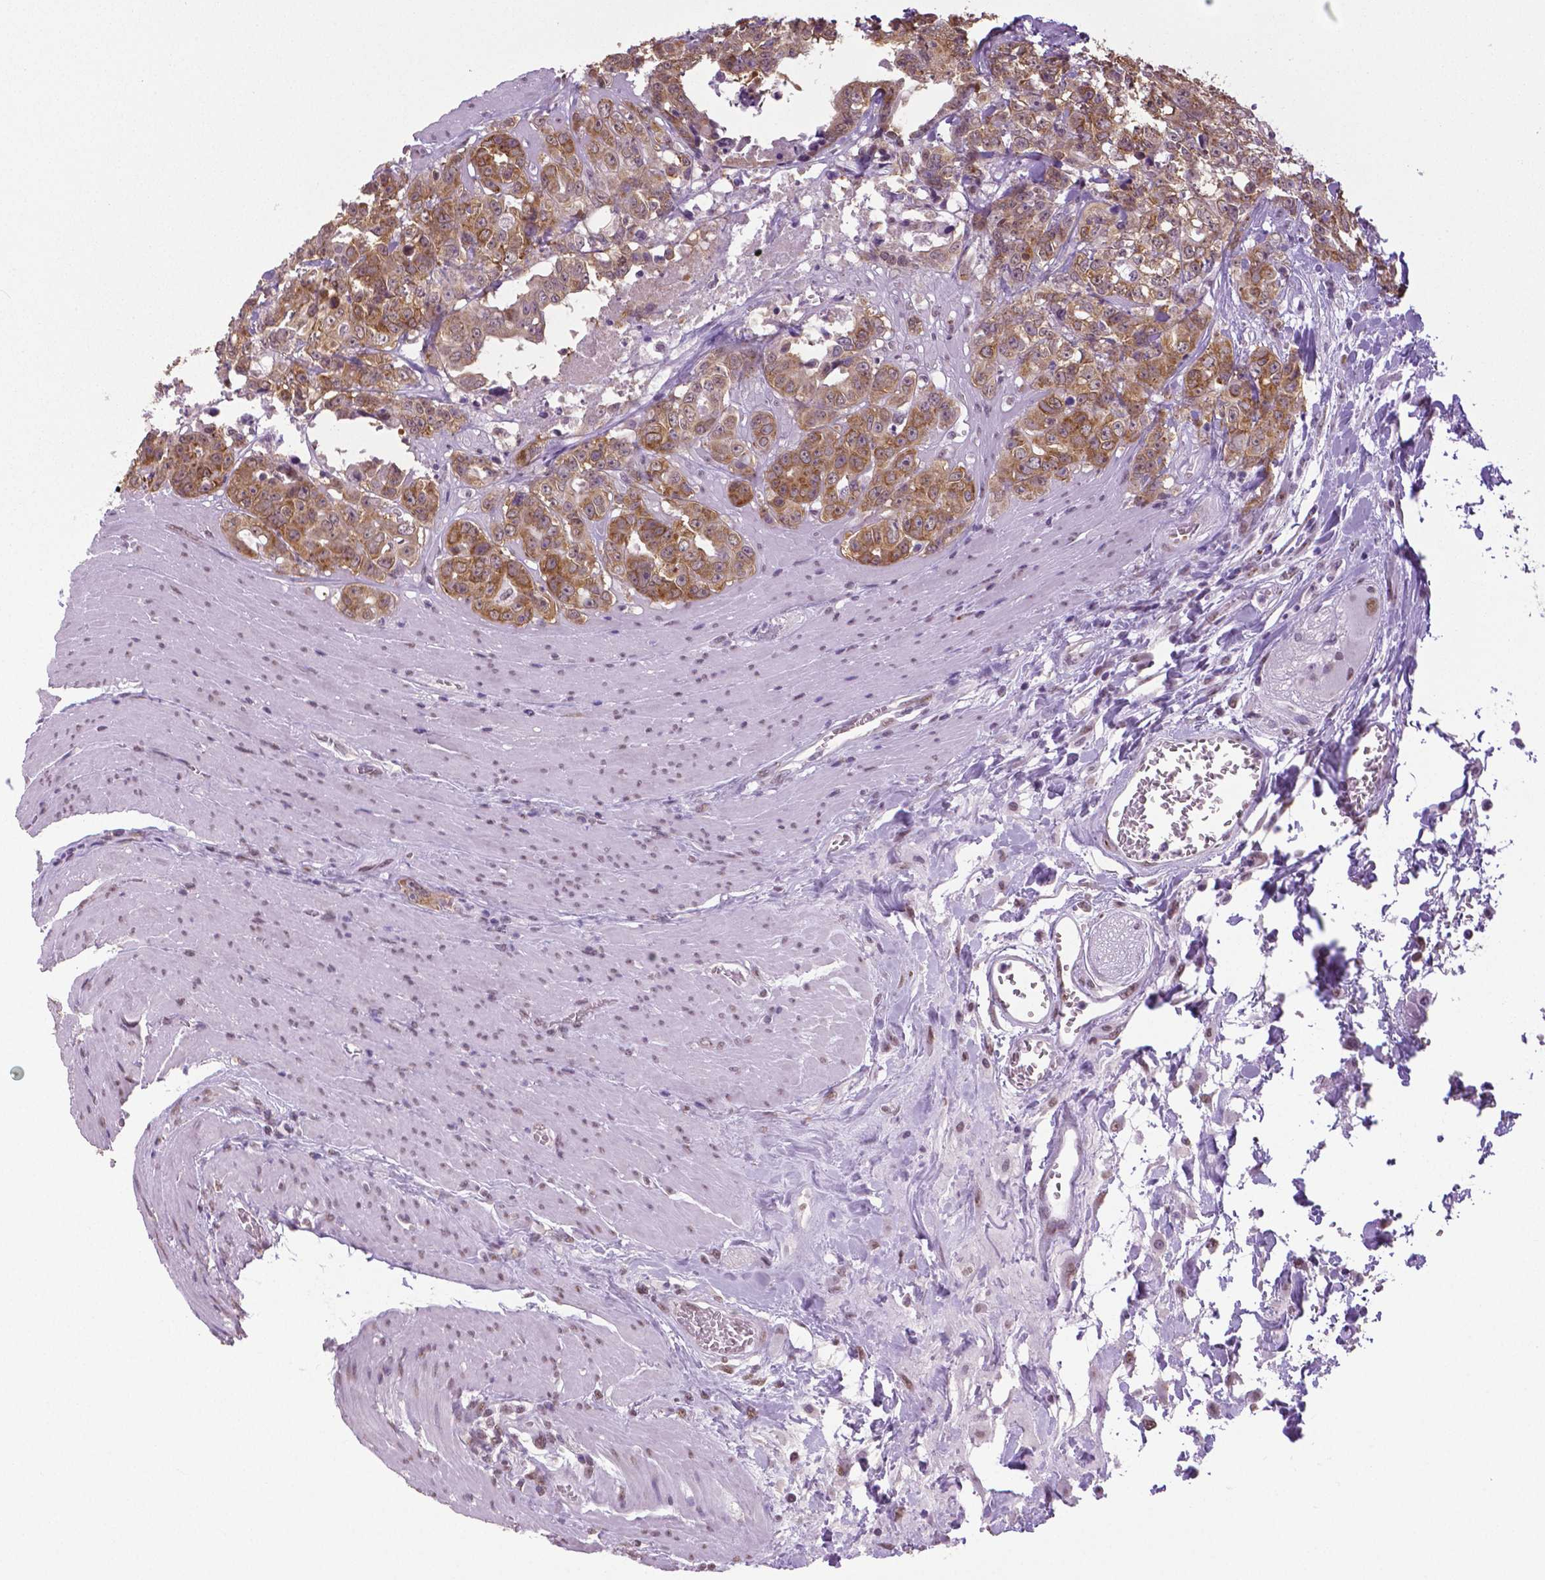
{"staining": {"intensity": "moderate", "quantity": ">75%", "location": "cytoplasmic/membranous"}, "tissue": "colorectal cancer", "cell_type": "Tumor cells", "image_type": "cancer", "snomed": [{"axis": "morphology", "description": "Adenocarcinoma, NOS"}, {"axis": "topography", "description": "Rectum"}], "caption": "This image shows colorectal adenocarcinoma stained with immunohistochemistry (IHC) to label a protein in brown. The cytoplasmic/membranous of tumor cells show moderate positivity for the protein. Nuclei are counter-stained blue.", "gene": "IGF2BP1", "patient": {"sex": "female", "age": 62}}